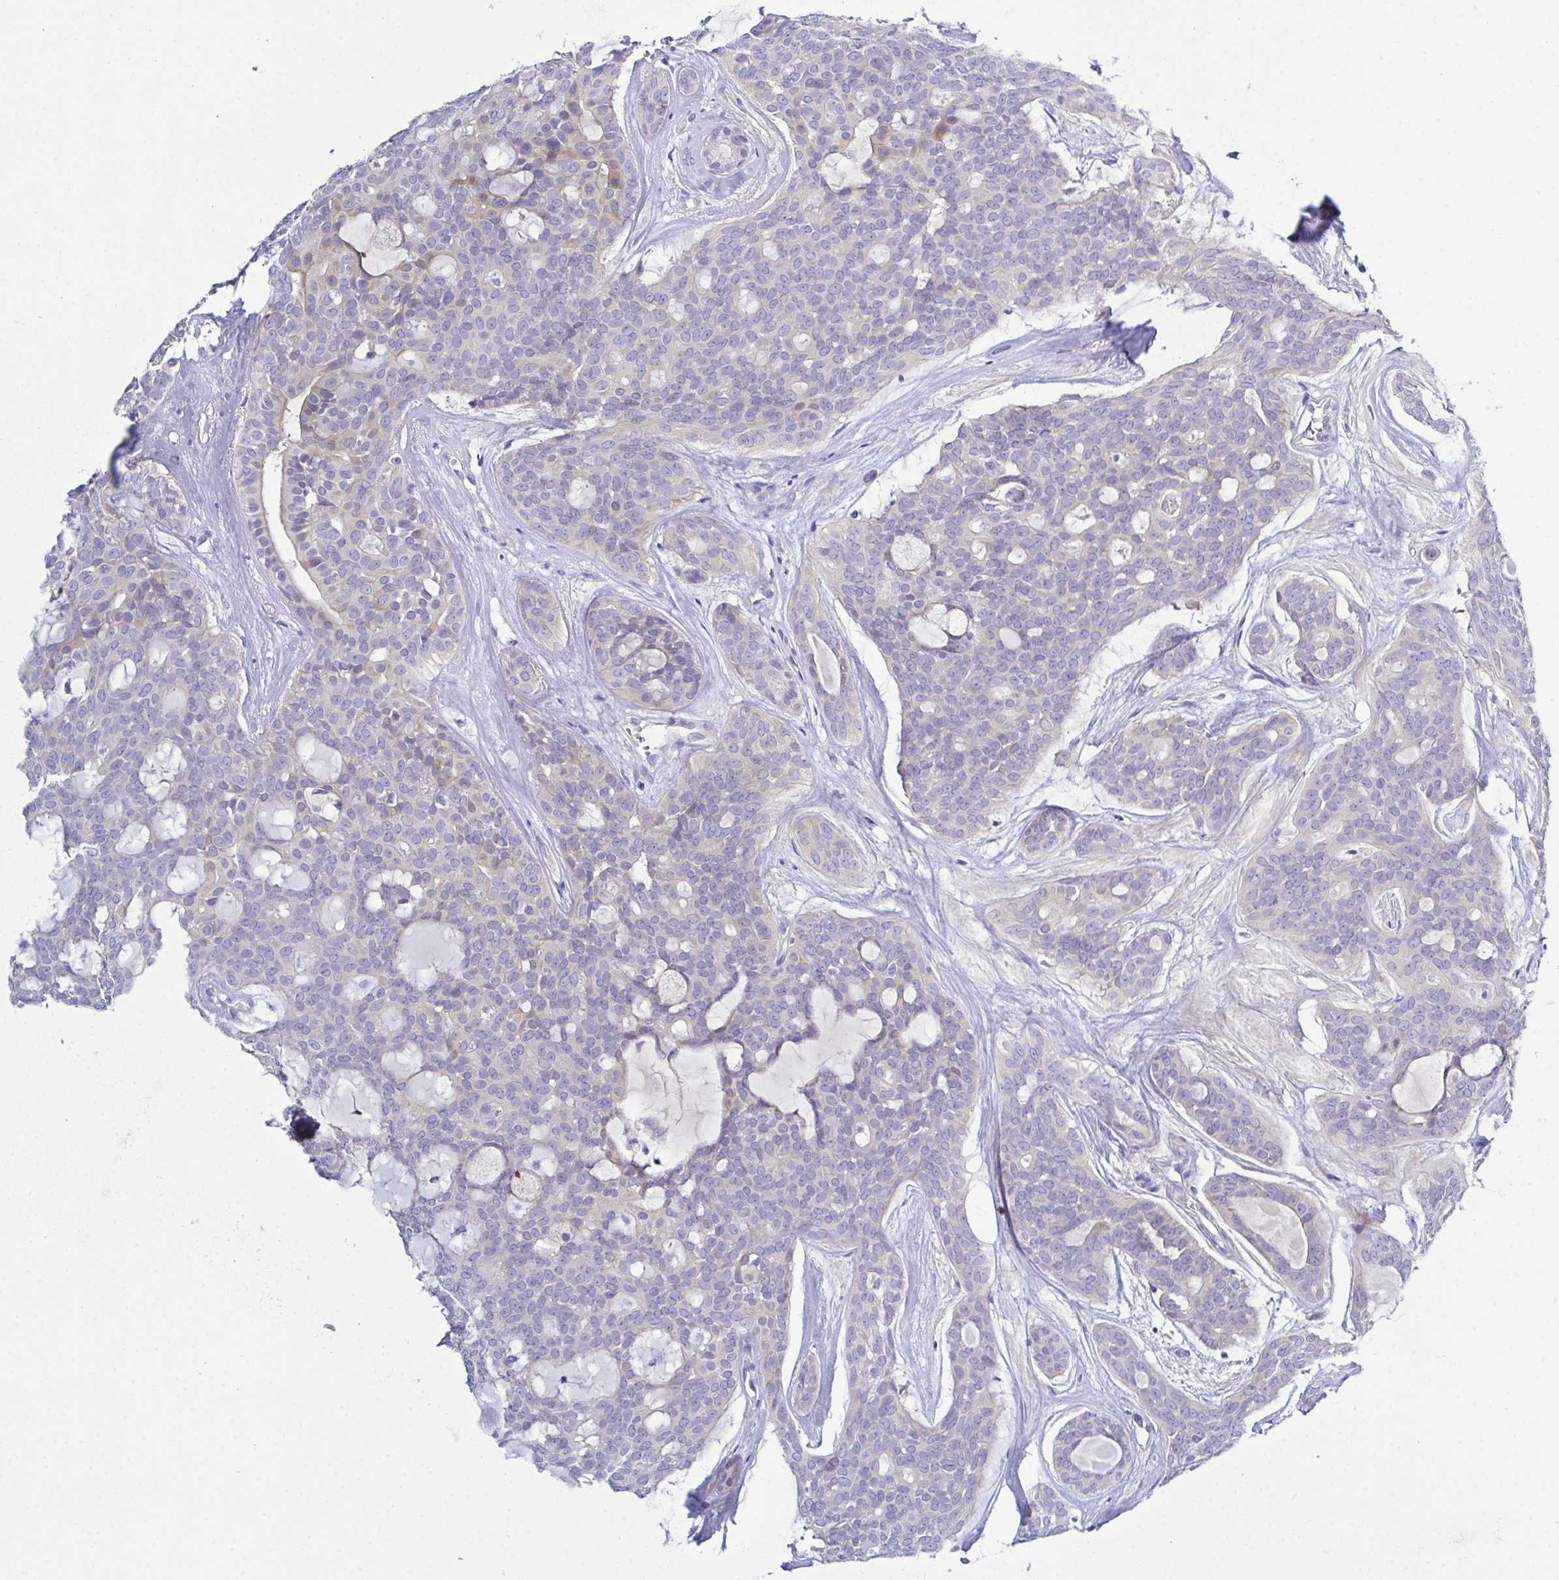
{"staining": {"intensity": "negative", "quantity": "none", "location": "none"}, "tissue": "head and neck cancer", "cell_type": "Tumor cells", "image_type": "cancer", "snomed": [{"axis": "morphology", "description": "Adenocarcinoma, NOS"}, {"axis": "topography", "description": "Head-Neck"}], "caption": "Immunohistochemical staining of human adenocarcinoma (head and neck) reveals no significant expression in tumor cells.", "gene": "CFAP97D1", "patient": {"sex": "male", "age": 66}}